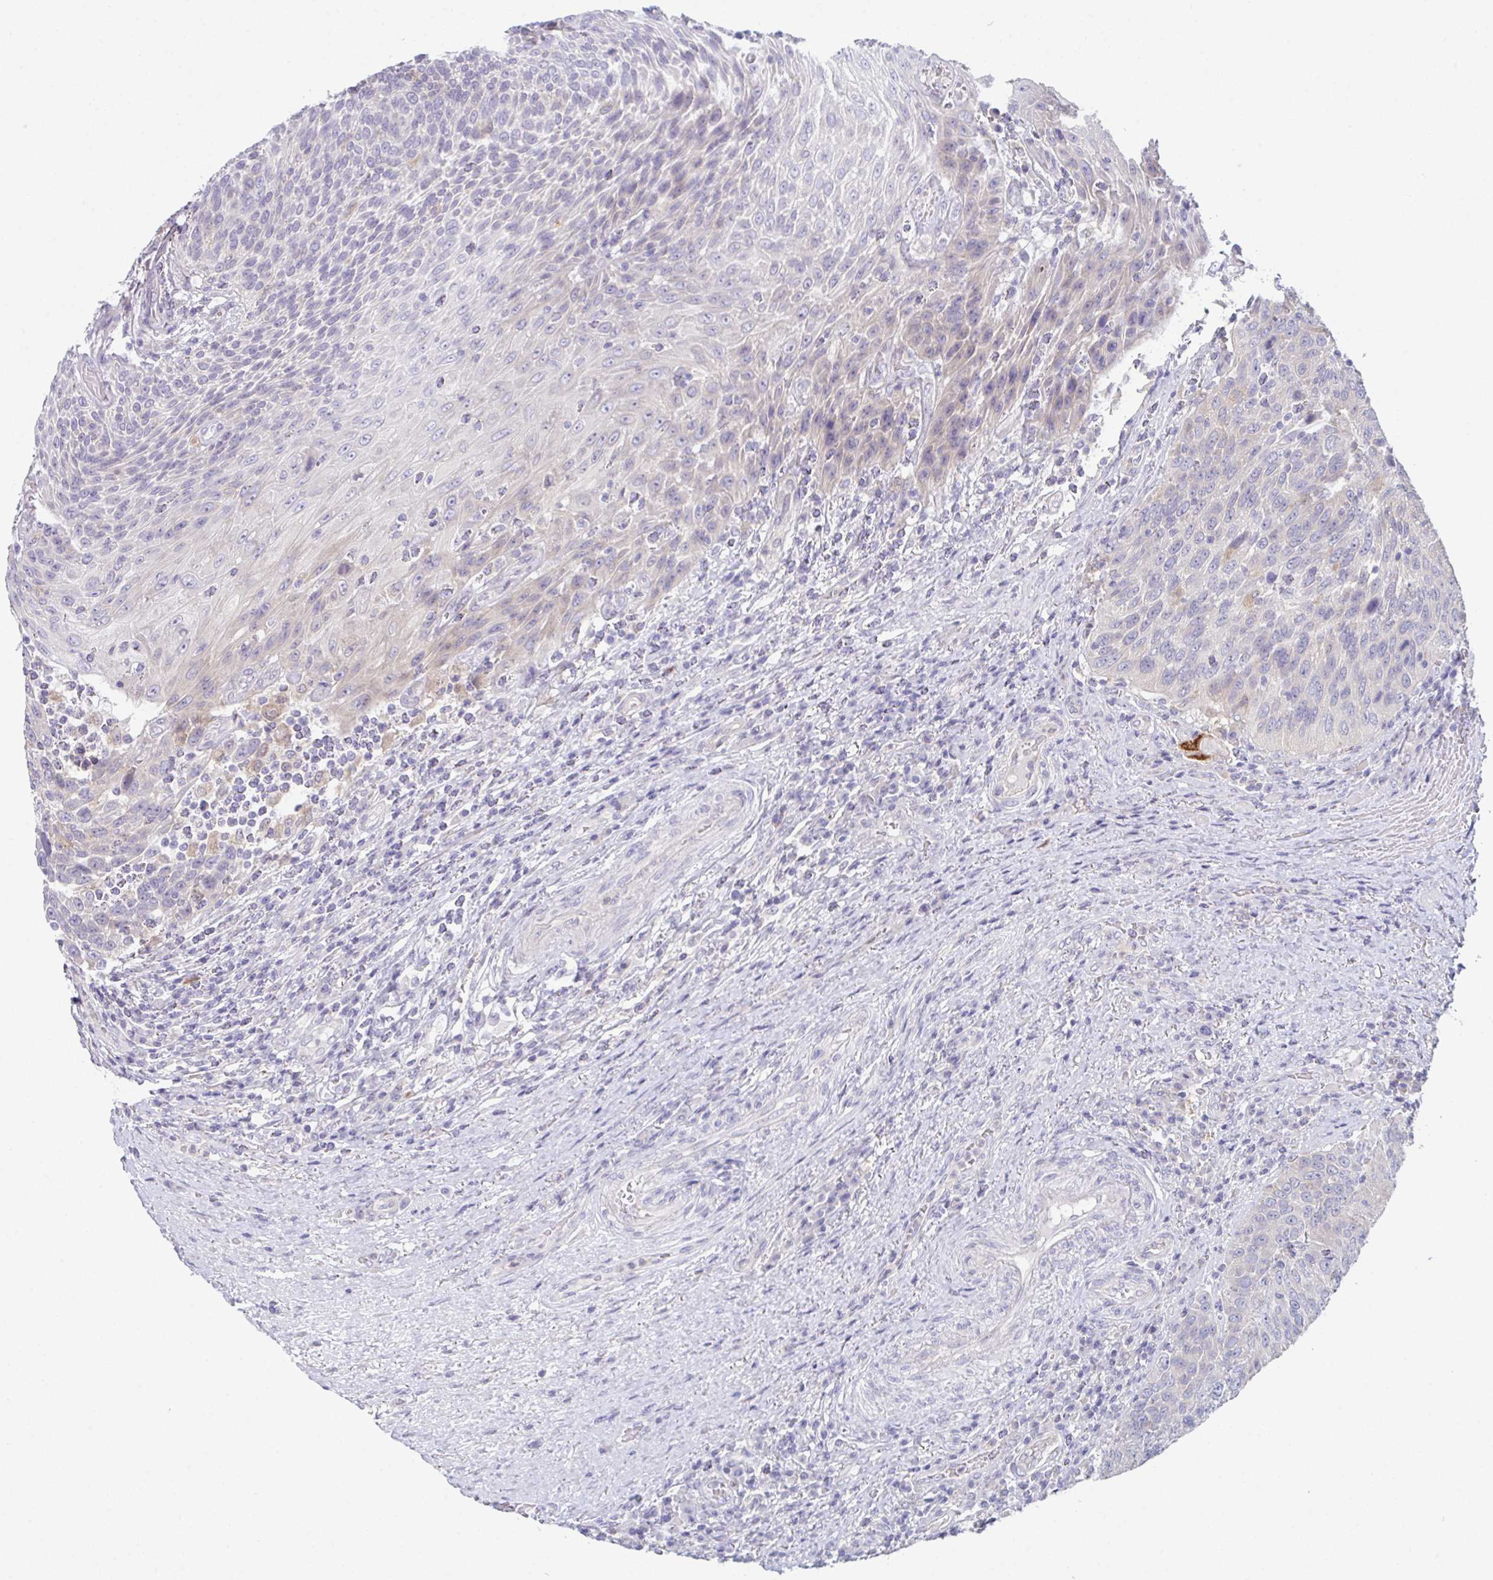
{"staining": {"intensity": "negative", "quantity": "none", "location": "none"}, "tissue": "urothelial cancer", "cell_type": "Tumor cells", "image_type": "cancer", "snomed": [{"axis": "morphology", "description": "Urothelial carcinoma, High grade"}, {"axis": "topography", "description": "Urinary bladder"}], "caption": "Protein analysis of urothelial cancer exhibits no significant staining in tumor cells.", "gene": "PTPRD", "patient": {"sex": "female", "age": 70}}